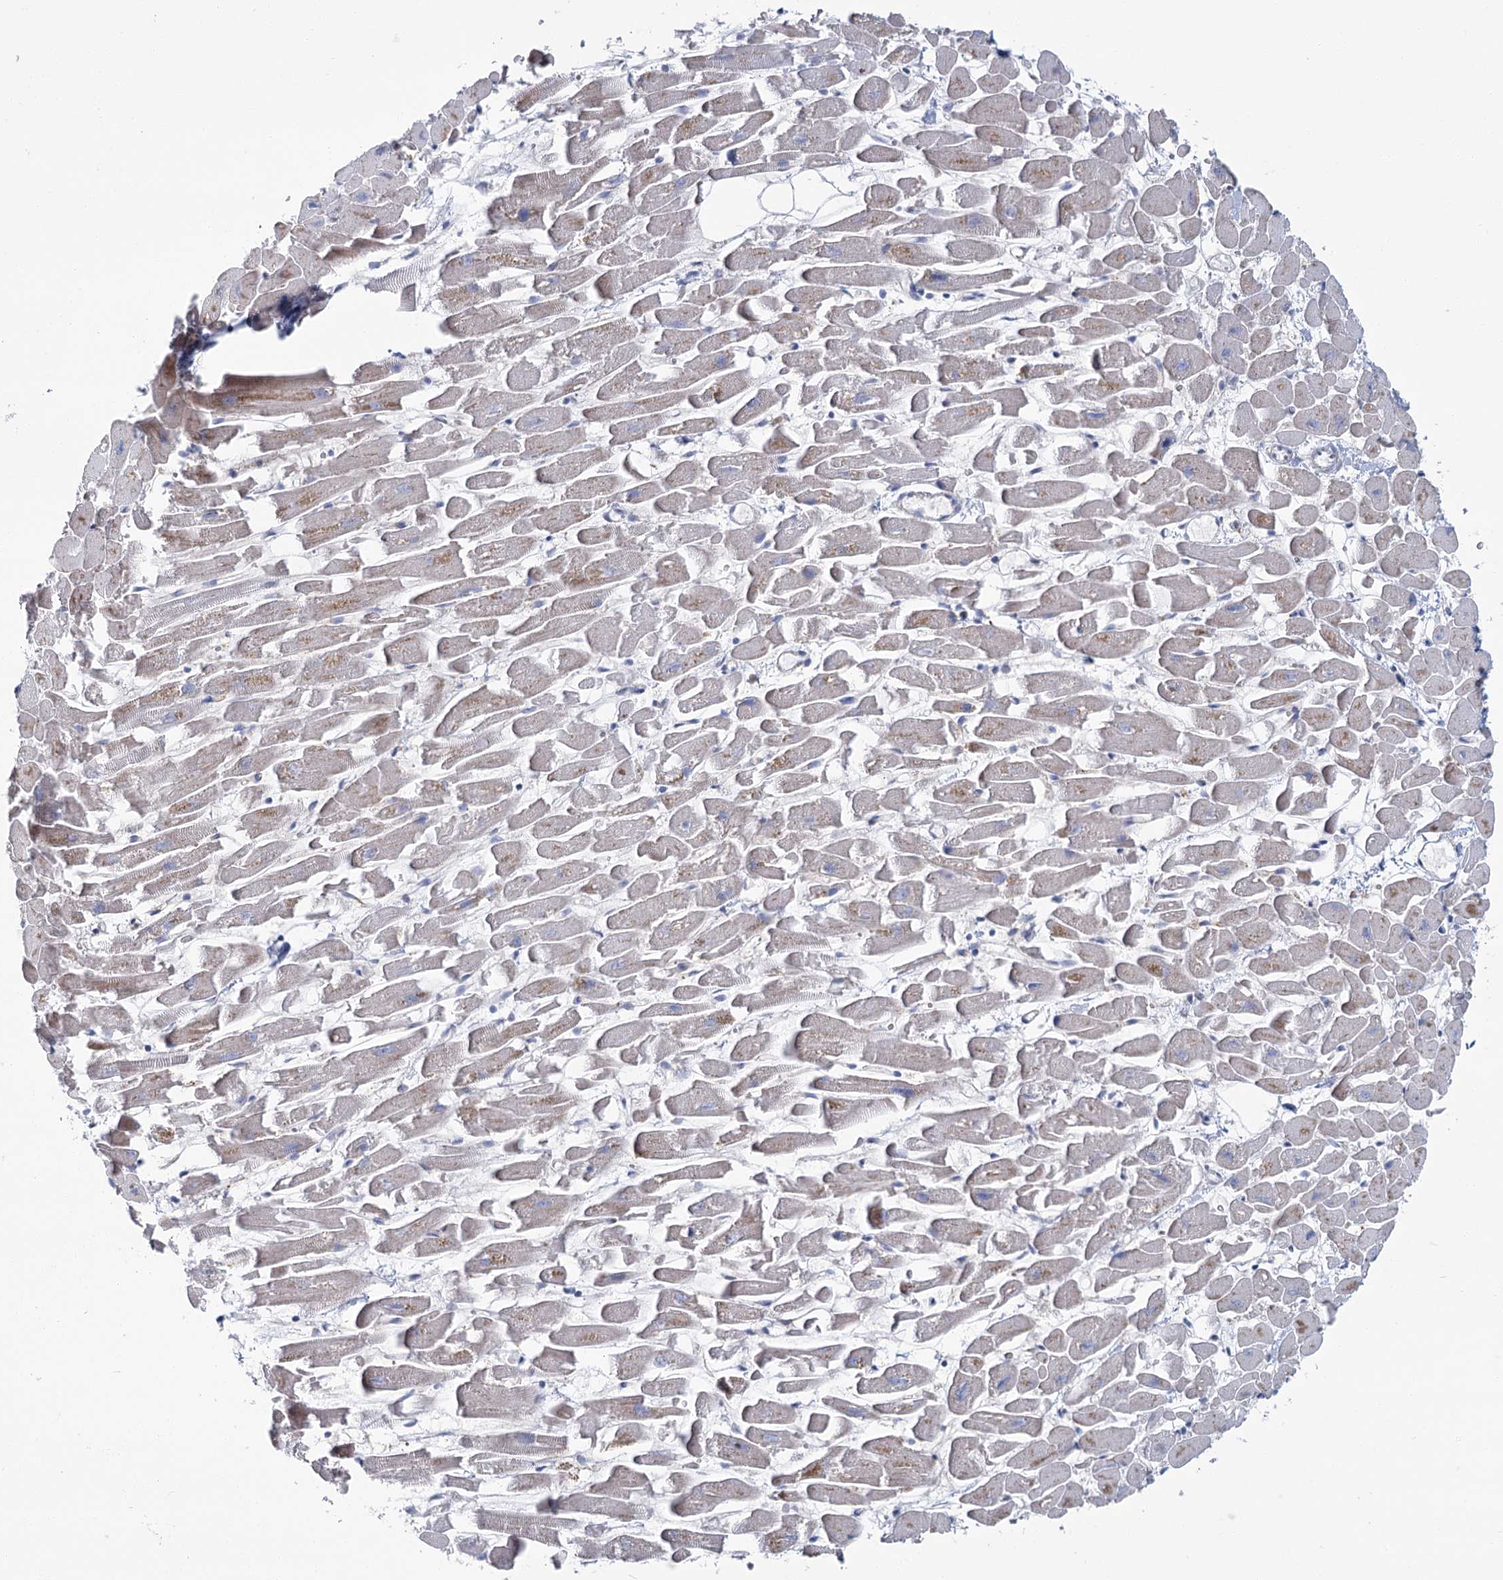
{"staining": {"intensity": "weak", "quantity": ">75%", "location": "cytoplasmic/membranous"}, "tissue": "heart muscle", "cell_type": "Cardiomyocytes", "image_type": "normal", "snomed": [{"axis": "morphology", "description": "Normal tissue, NOS"}, {"axis": "topography", "description": "Heart"}], "caption": "Heart muscle was stained to show a protein in brown. There is low levels of weak cytoplasmic/membranous positivity in approximately >75% of cardiomyocytes.", "gene": "CPLANE1", "patient": {"sex": "female", "age": 64}}